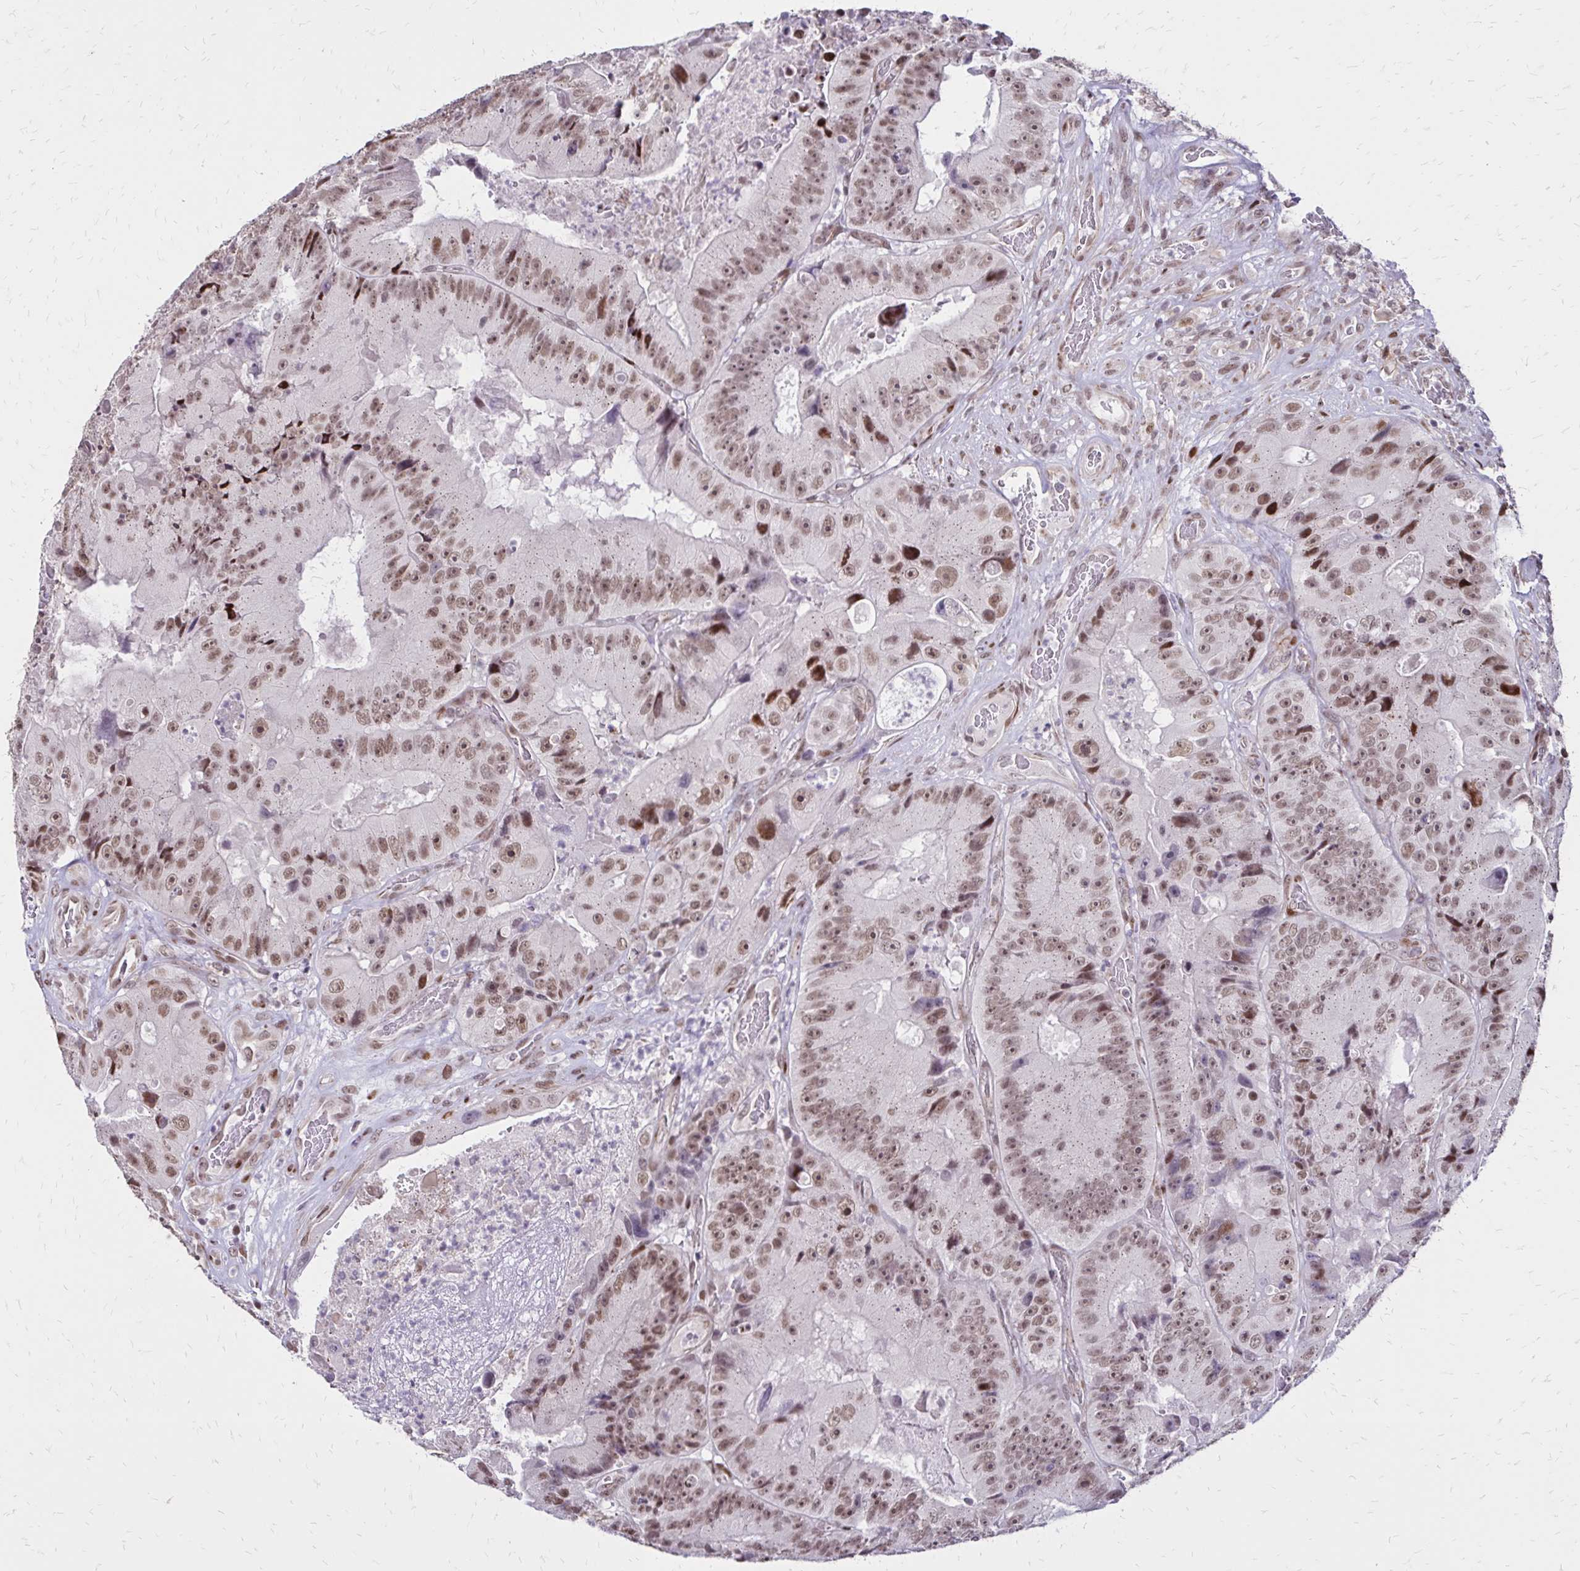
{"staining": {"intensity": "moderate", "quantity": ">75%", "location": "nuclear"}, "tissue": "colorectal cancer", "cell_type": "Tumor cells", "image_type": "cancer", "snomed": [{"axis": "morphology", "description": "Adenocarcinoma, NOS"}, {"axis": "topography", "description": "Colon"}], "caption": "A high-resolution image shows immunohistochemistry staining of adenocarcinoma (colorectal), which exhibits moderate nuclear positivity in about >75% of tumor cells.", "gene": "TOB1", "patient": {"sex": "female", "age": 86}}